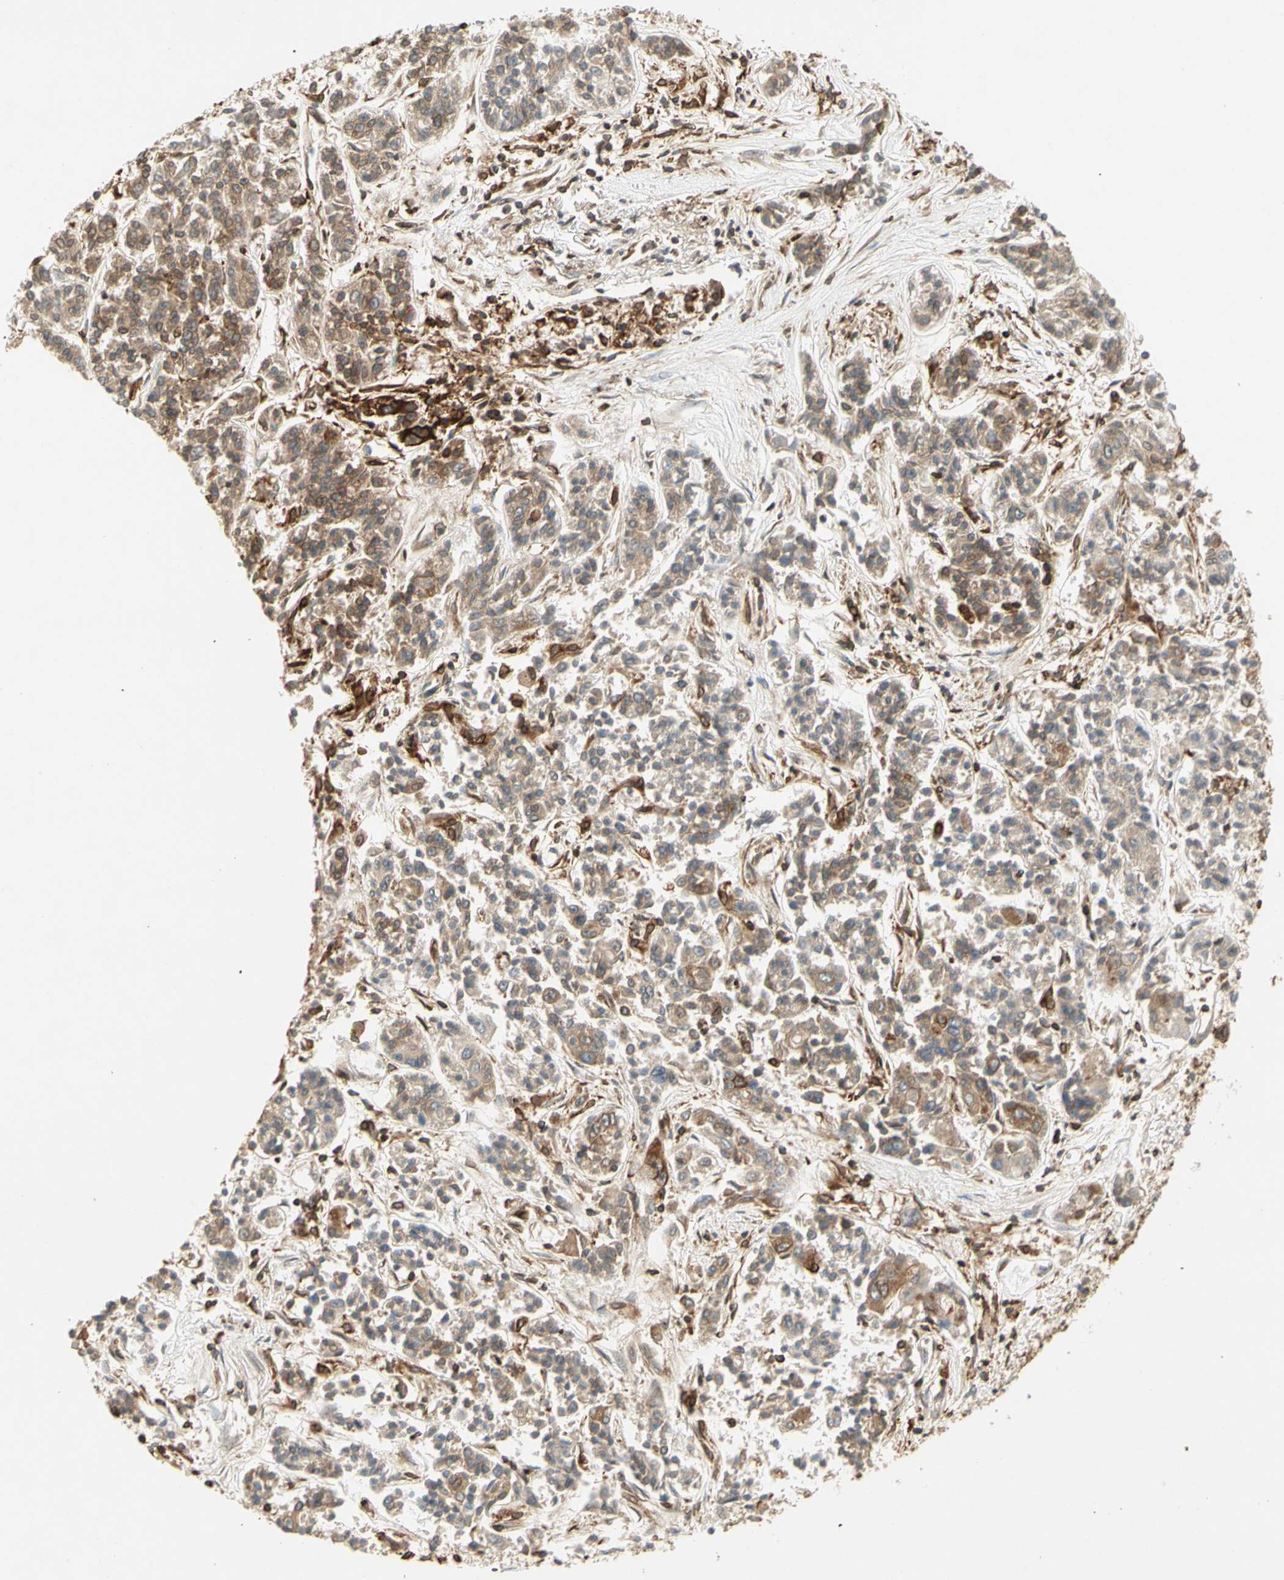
{"staining": {"intensity": "moderate", "quantity": ">75%", "location": "cytoplasmic/membranous"}, "tissue": "lung cancer", "cell_type": "Tumor cells", "image_type": "cancer", "snomed": [{"axis": "morphology", "description": "Adenocarcinoma, NOS"}, {"axis": "topography", "description": "Lung"}], "caption": "Human lung cancer stained with a brown dye displays moderate cytoplasmic/membranous positive positivity in about >75% of tumor cells.", "gene": "TAPBP", "patient": {"sex": "male", "age": 84}}